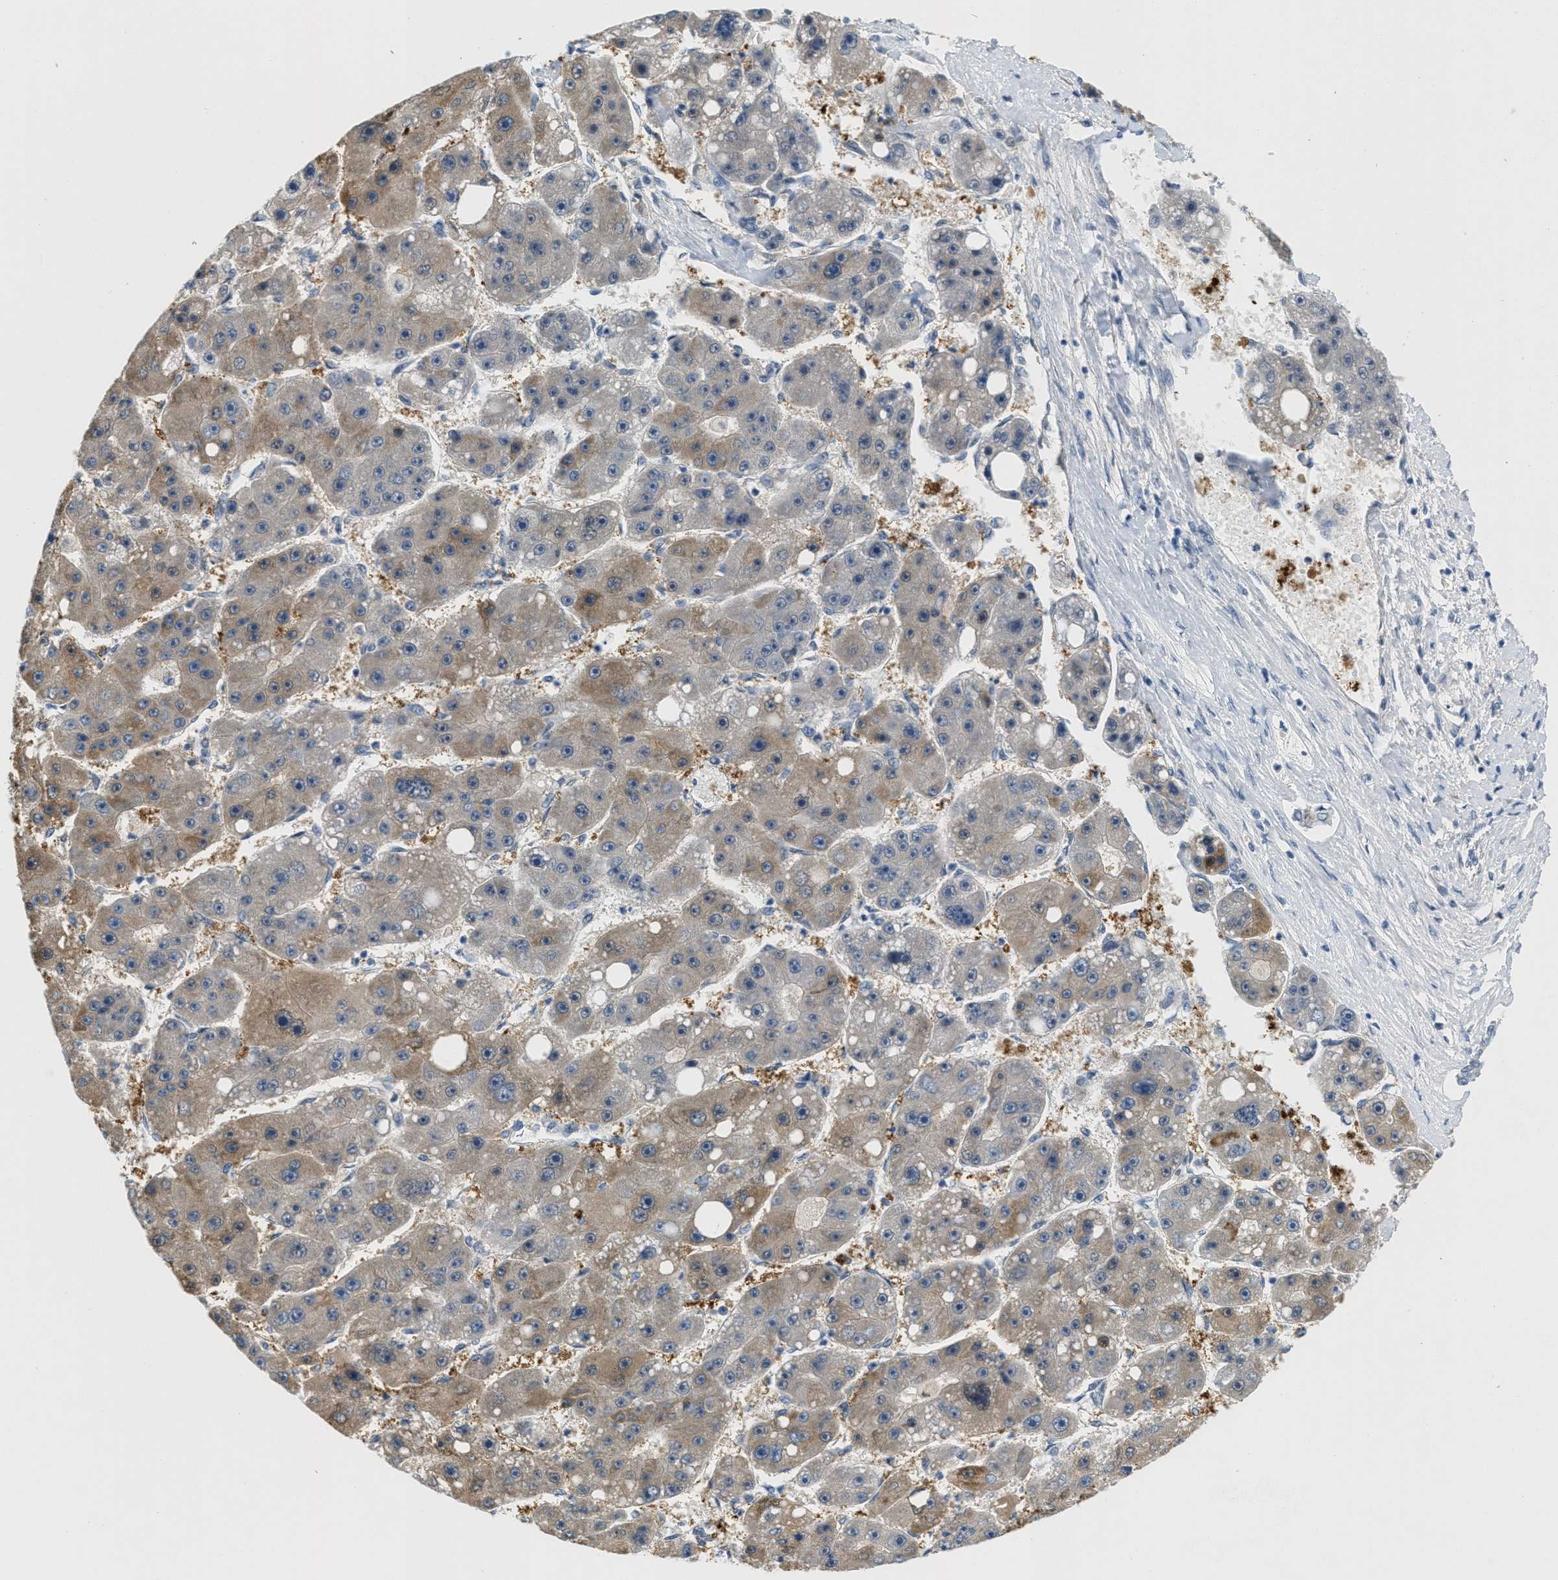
{"staining": {"intensity": "weak", "quantity": "25%-75%", "location": "cytoplasmic/membranous"}, "tissue": "liver cancer", "cell_type": "Tumor cells", "image_type": "cancer", "snomed": [{"axis": "morphology", "description": "Carcinoma, Hepatocellular, NOS"}, {"axis": "topography", "description": "Liver"}], "caption": "A histopathology image of liver hepatocellular carcinoma stained for a protein shows weak cytoplasmic/membranous brown staining in tumor cells. (DAB (3,3'-diaminobenzidine) = brown stain, brightfield microscopy at high magnification).", "gene": "HS3ST2", "patient": {"sex": "female", "age": 61}}